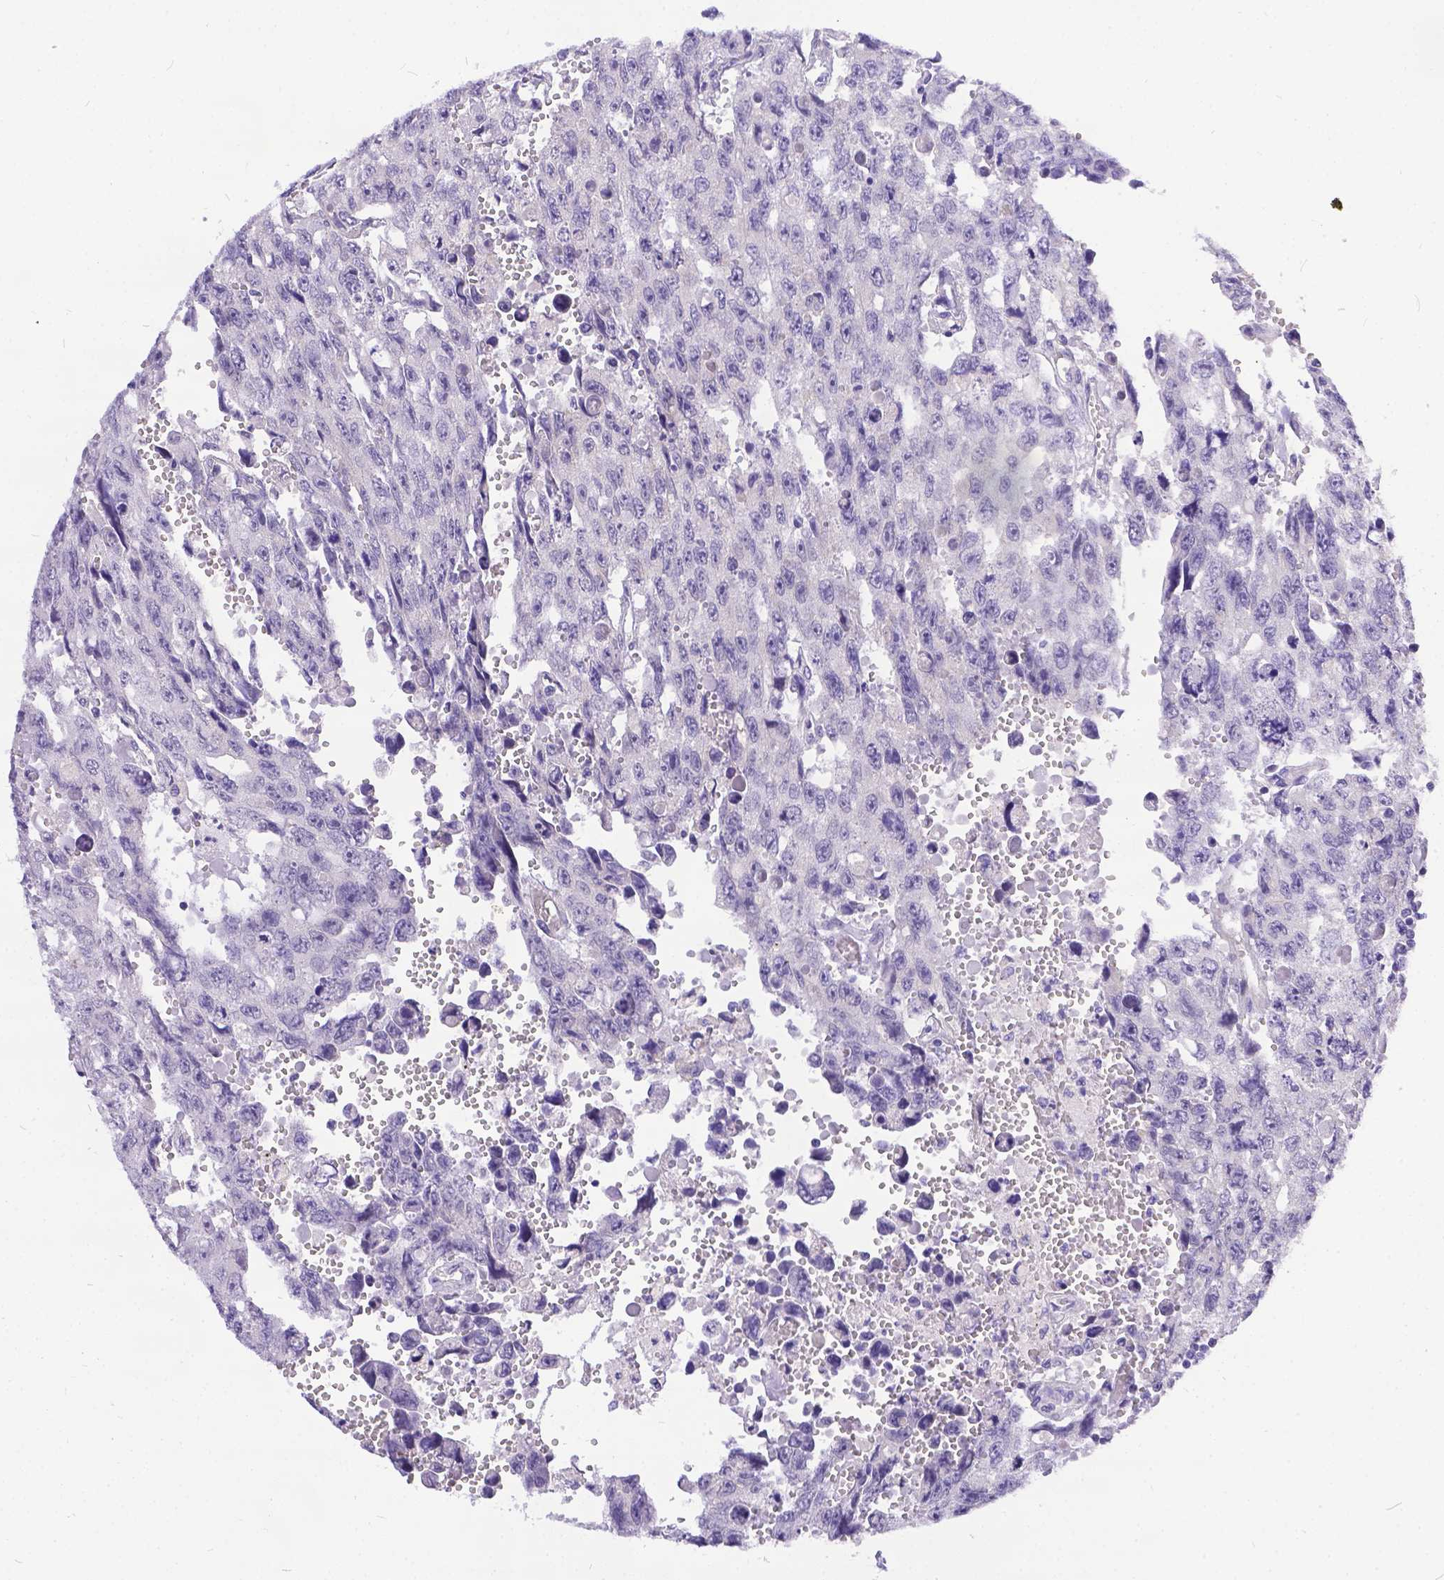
{"staining": {"intensity": "negative", "quantity": "none", "location": "none"}, "tissue": "testis cancer", "cell_type": "Tumor cells", "image_type": "cancer", "snomed": [{"axis": "morphology", "description": "Seminoma, NOS"}, {"axis": "topography", "description": "Testis"}], "caption": "The IHC photomicrograph has no significant staining in tumor cells of testis seminoma tissue.", "gene": "DLEC1", "patient": {"sex": "male", "age": 26}}